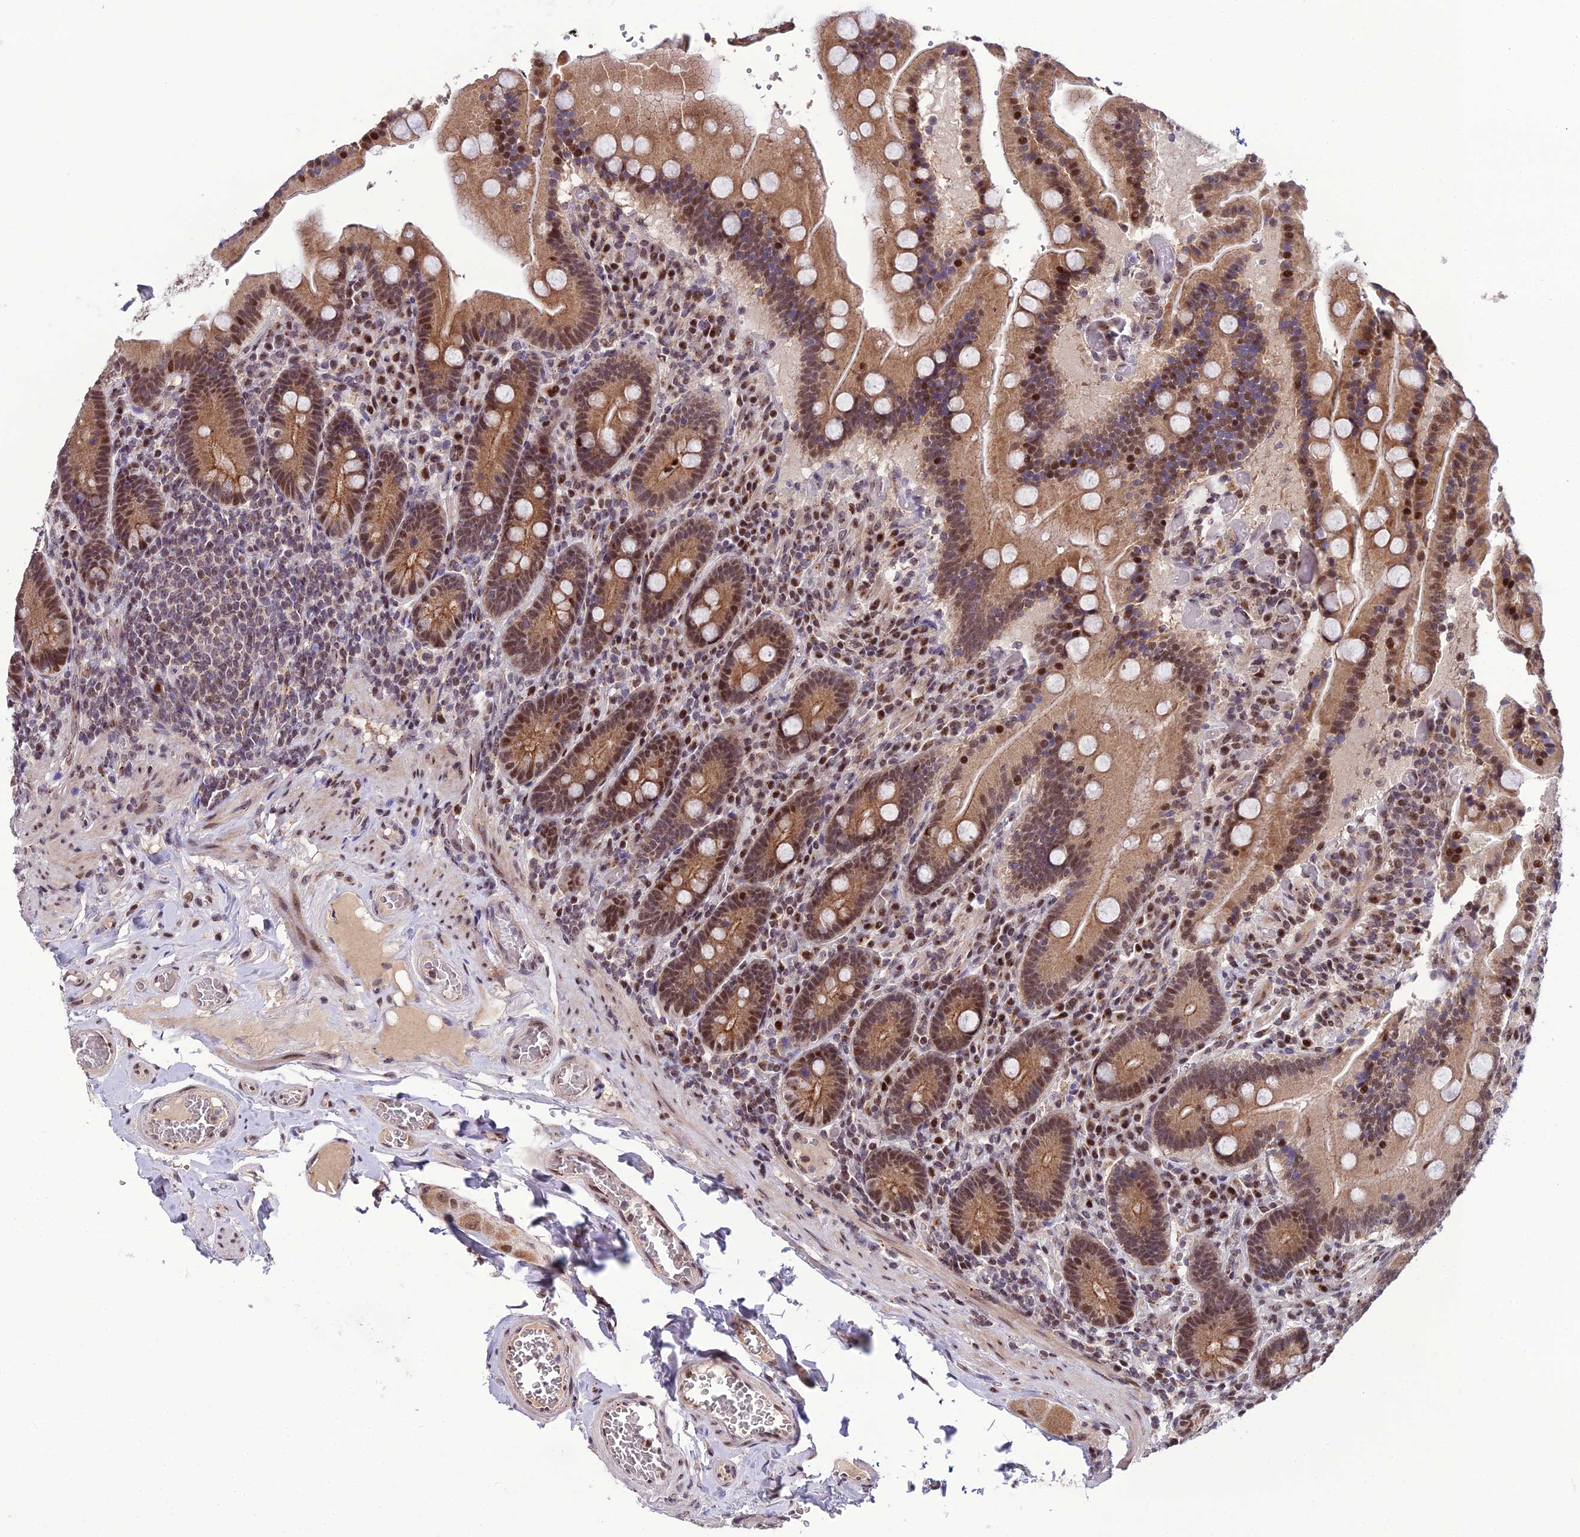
{"staining": {"intensity": "moderate", "quantity": ">75%", "location": "cytoplasmic/membranous,nuclear"}, "tissue": "duodenum", "cell_type": "Glandular cells", "image_type": "normal", "snomed": [{"axis": "morphology", "description": "Normal tissue, NOS"}, {"axis": "topography", "description": "Duodenum"}], "caption": "DAB immunohistochemical staining of unremarkable human duodenum exhibits moderate cytoplasmic/membranous,nuclear protein expression in approximately >75% of glandular cells.", "gene": "ARL2", "patient": {"sex": "female", "age": 62}}